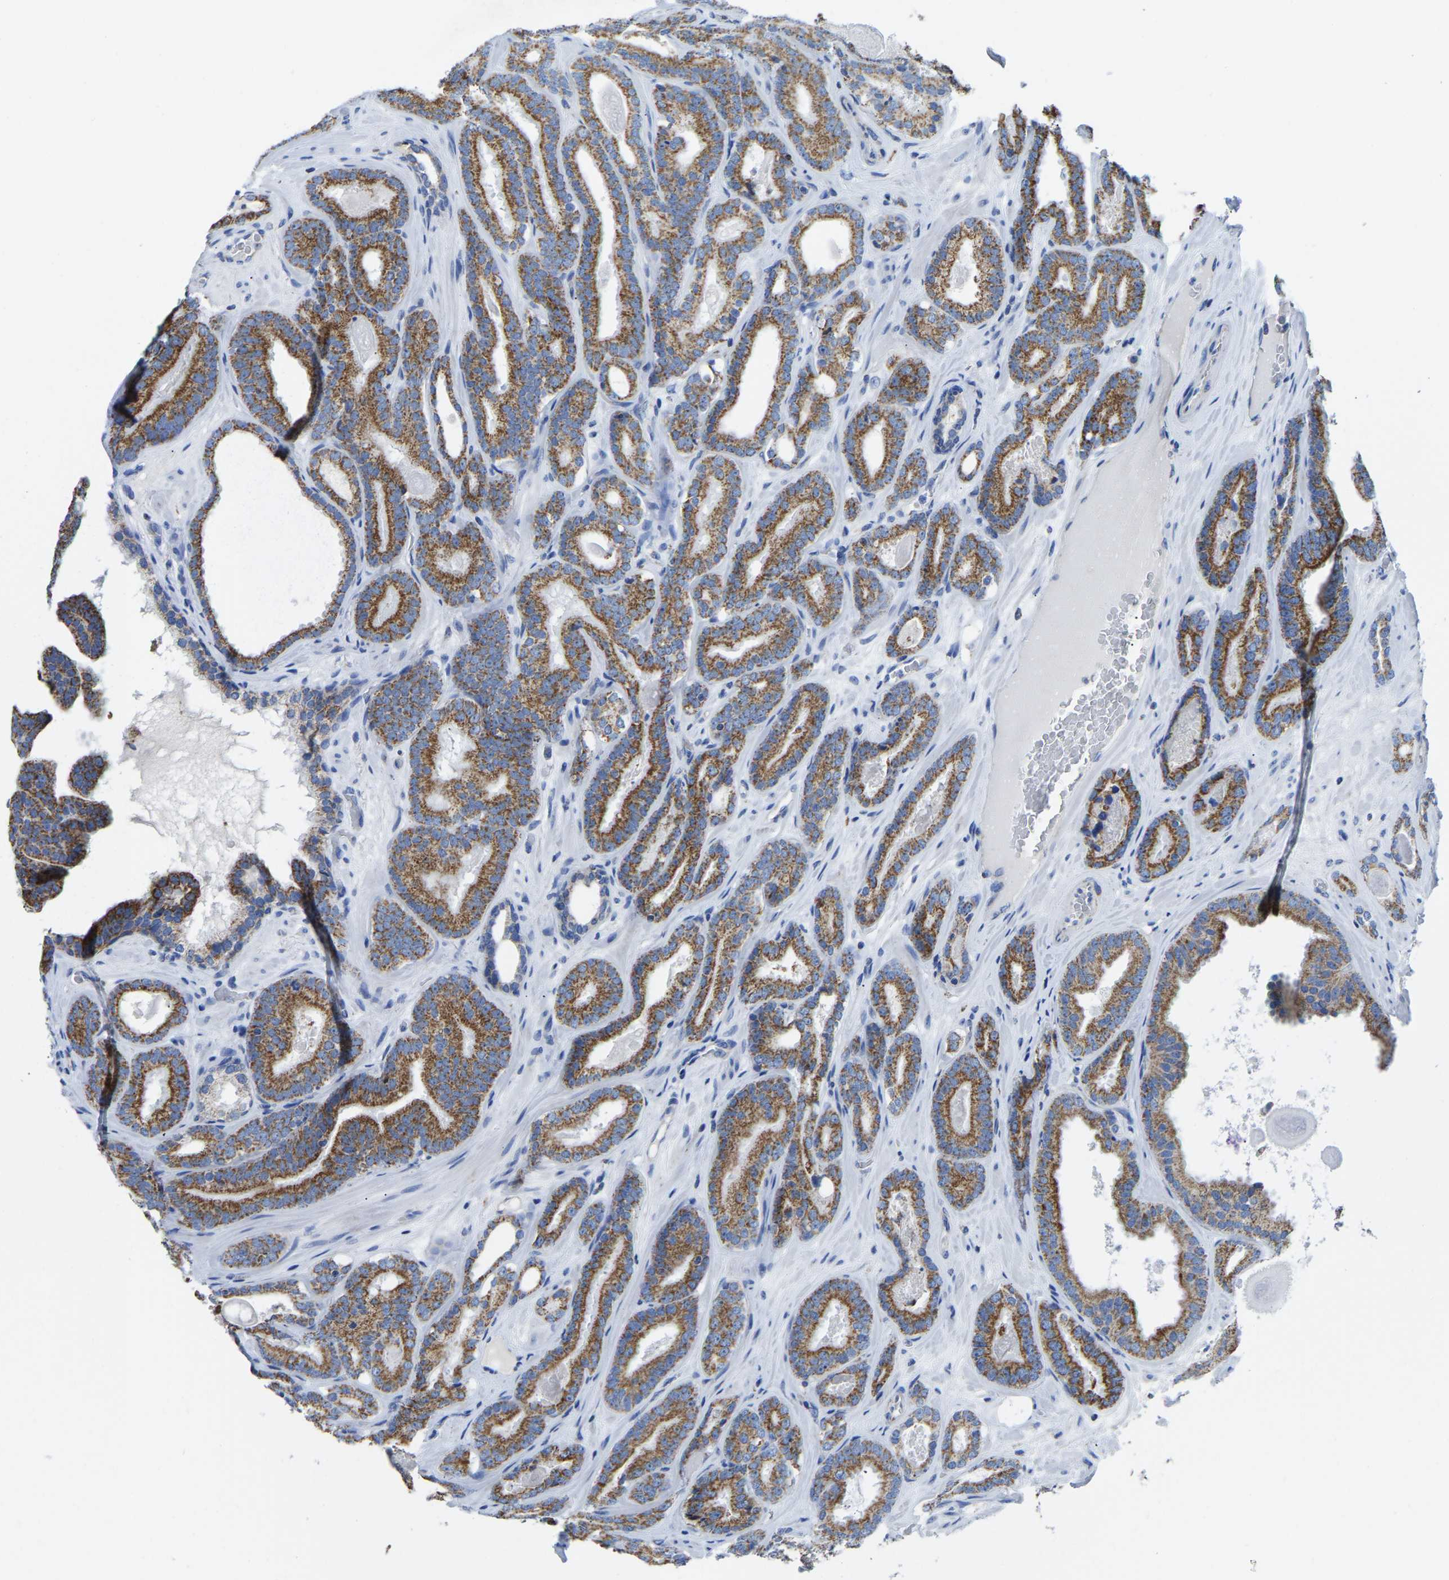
{"staining": {"intensity": "strong", "quantity": ">75%", "location": "cytoplasmic/membranous"}, "tissue": "prostate cancer", "cell_type": "Tumor cells", "image_type": "cancer", "snomed": [{"axis": "morphology", "description": "Adenocarcinoma, High grade"}, {"axis": "topography", "description": "Prostate"}], "caption": "Immunohistochemical staining of prostate cancer (adenocarcinoma (high-grade)) demonstrates high levels of strong cytoplasmic/membranous staining in about >75% of tumor cells.", "gene": "ETFA", "patient": {"sex": "male", "age": 60}}